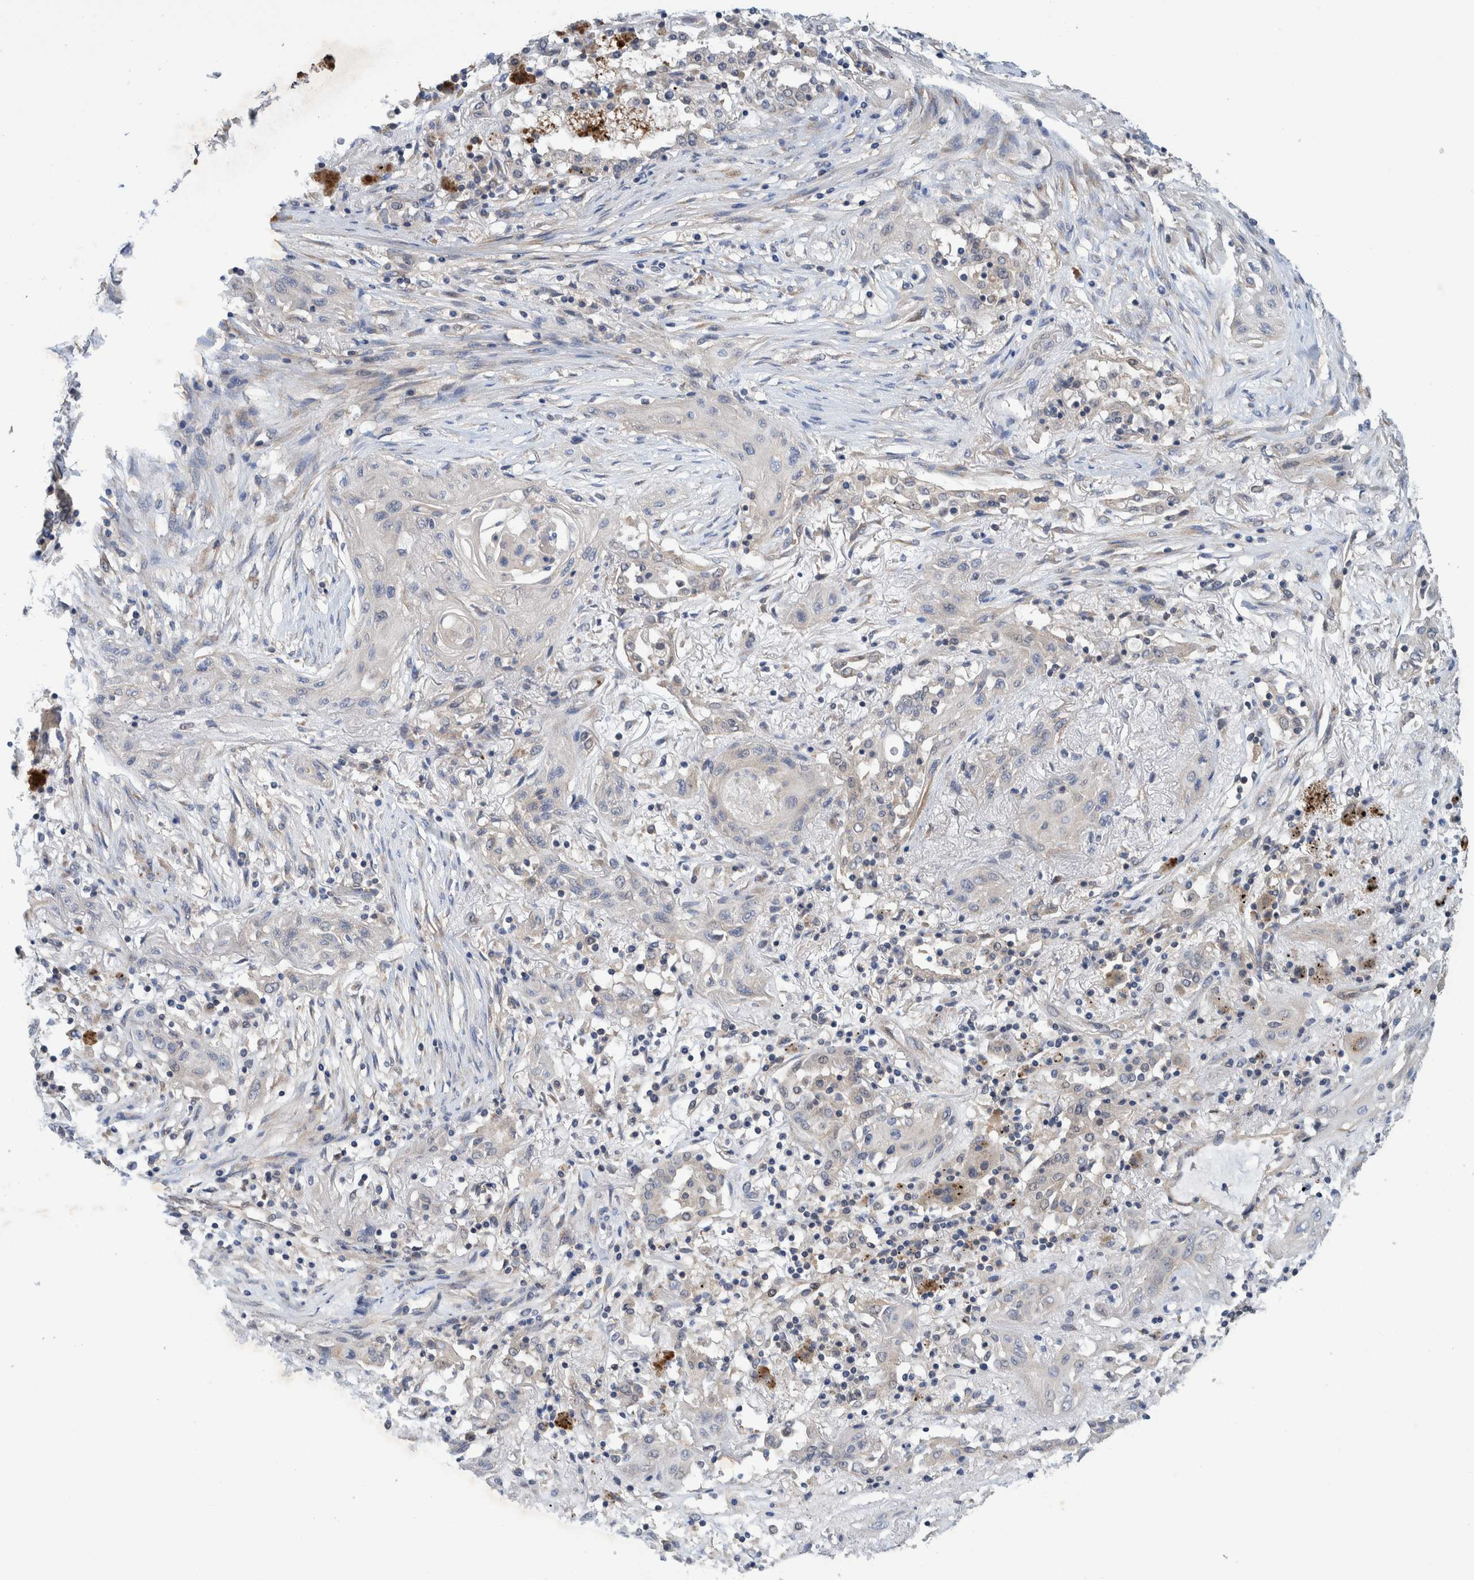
{"staining": {"intensity": "negative", "quantity": "none", "location": "none"}, "tissue": "lung cancer", "cell_type": "Tumor cells", "image_type": "cancer", "snomed": [{"axis": "morphology", "description": "Squamous cell carcinoma, NOS"}, {"axis": "topography", "description": "Lung"}], "caption": "Tumor cells are negative for protein expression in human lung cancer.", "gene": "PLPBP", "patient": {"sex": "female", "age": 47}}